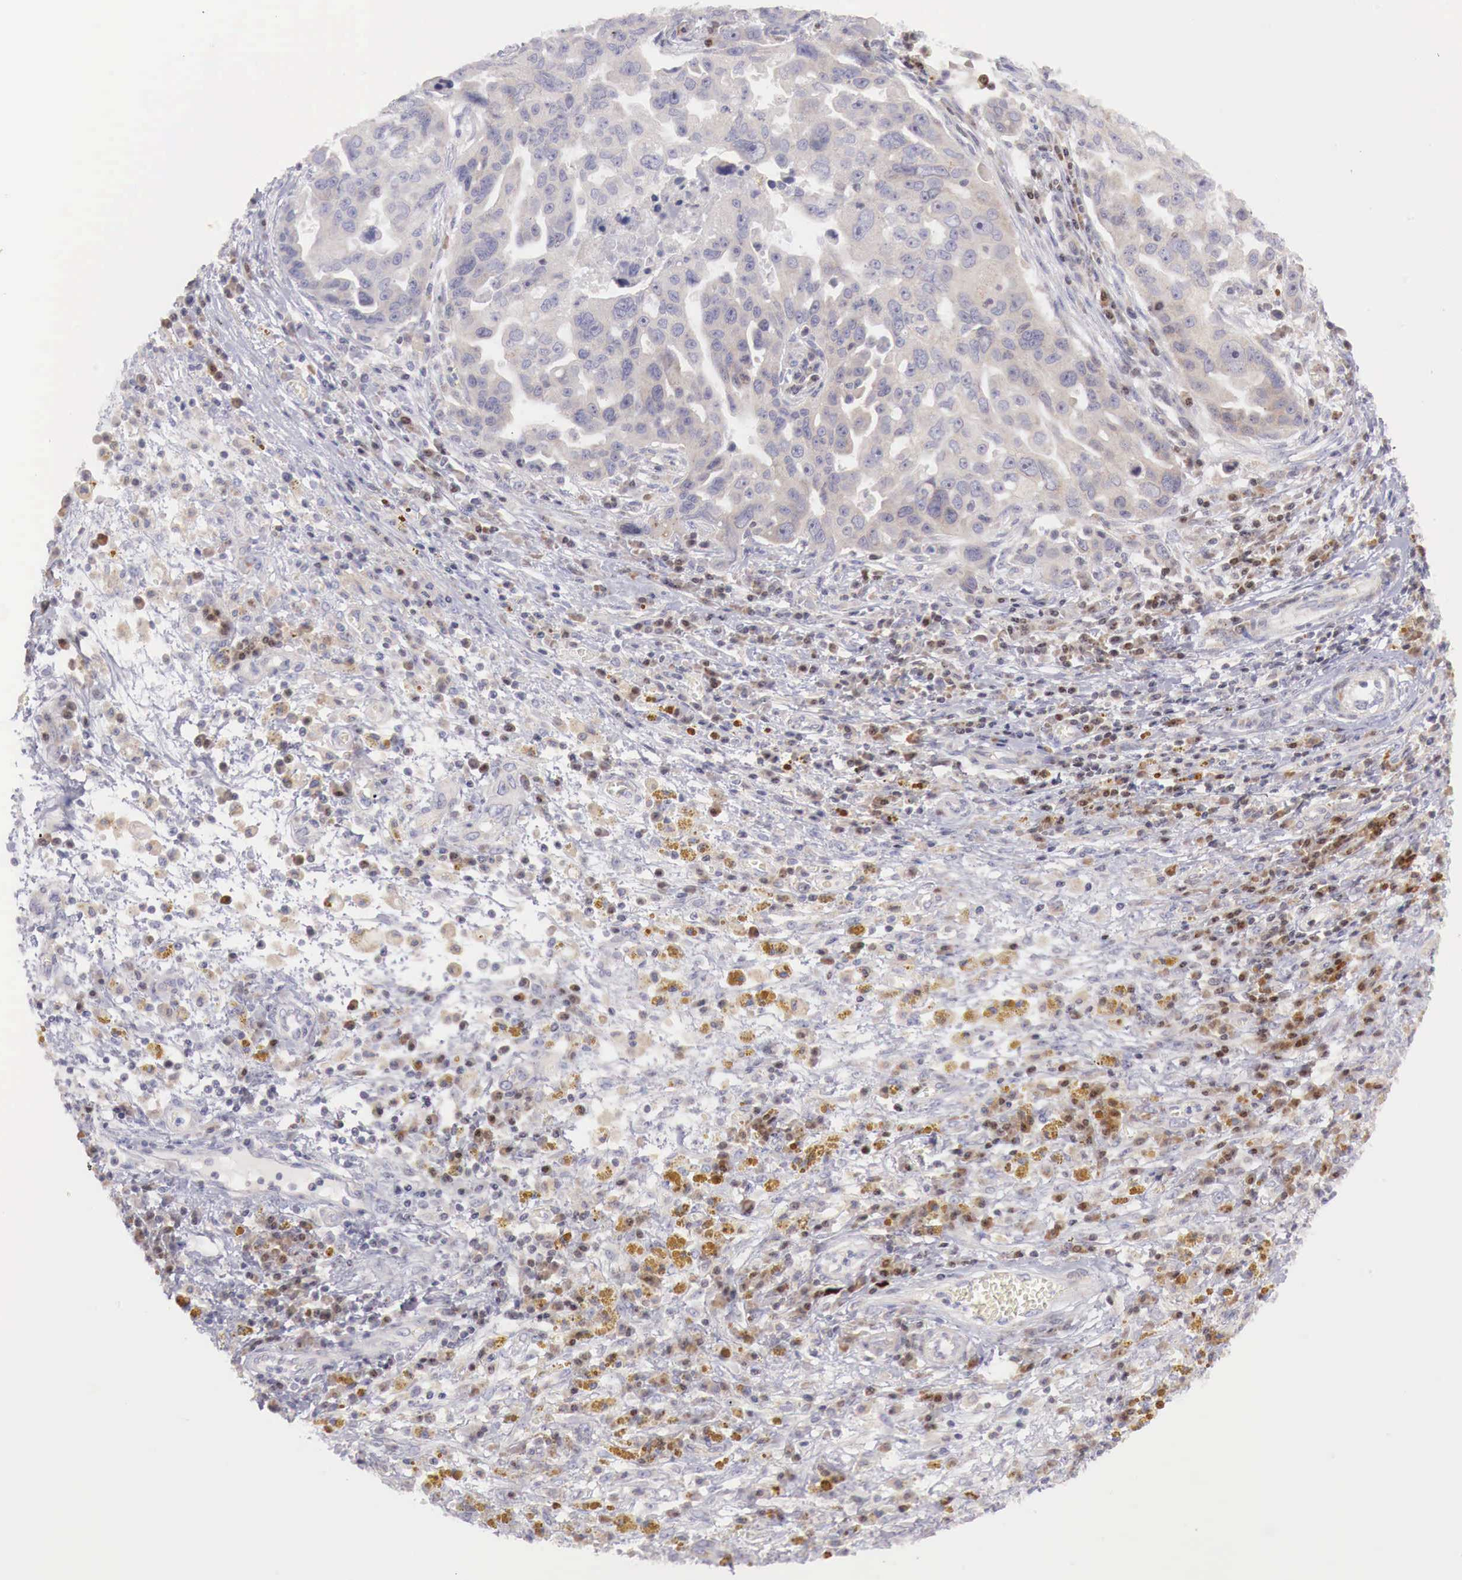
{"staining": {"intensity": "weak", "quantity": "25%-75%", "location": "none"}, "tissue": "ovarian cancer", "cell_type": "Tumor cells", "image_type": "cancer", "snomed": [{"axis": "morphology", "description": "Carcinoma, endometroid"}, {"axis": "topography", "description": "Ovary"}], "caption": "Ovarian cancer was stained to show a protein in brown. There is low levels of weak None positivity in about 25%-75% of tumor cells. The staining was performed using DAB, with brown indicating positive protein expression. Nuclei are stained blue with hematoxylin.", "gene": "CLCN5", "patient": {"sex": "female", "age": 75}}